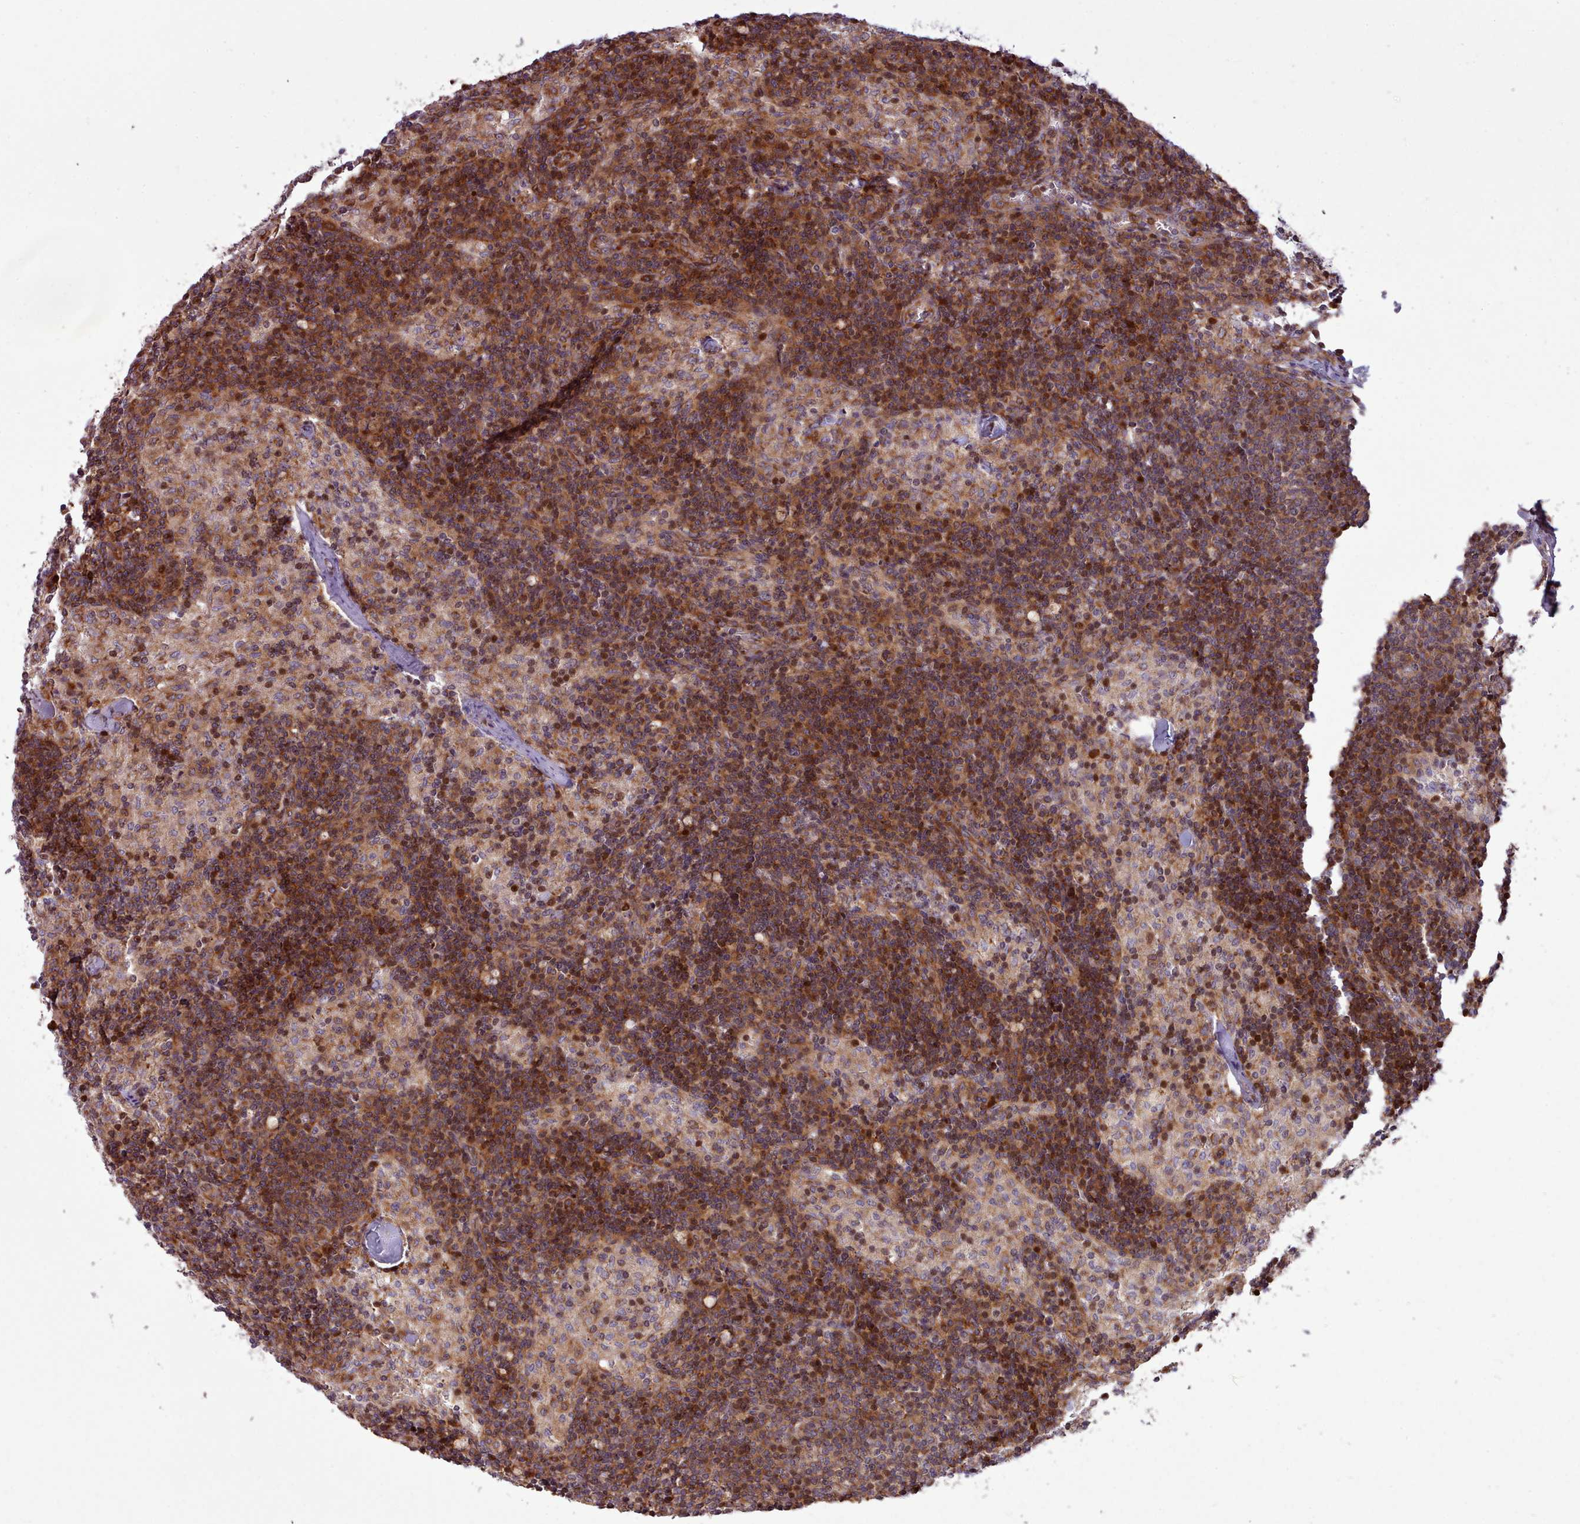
{"staining": {"intensity": "moderate", "quantity": "25%-75%", "location": "cytoplasmic/membranous,nuclear"}, "tissue": "lymph node", "cell_type": "Non-germinal center cells", "image_type": "normal", "snomed": [{"axis": "morphology", "description": "Normal tissue, NOS"}, {"axis": "topography", "description": "Lymph node"}], "caption": "IHC (DAB) staining of benign lymph node shows moderate cytoplasmic/membranous,nuclear protein staining in about 25%-75% of non-germinal center cells.", "gene": "PPP3R1", "patient": {"sex": "female", "age": 42}}